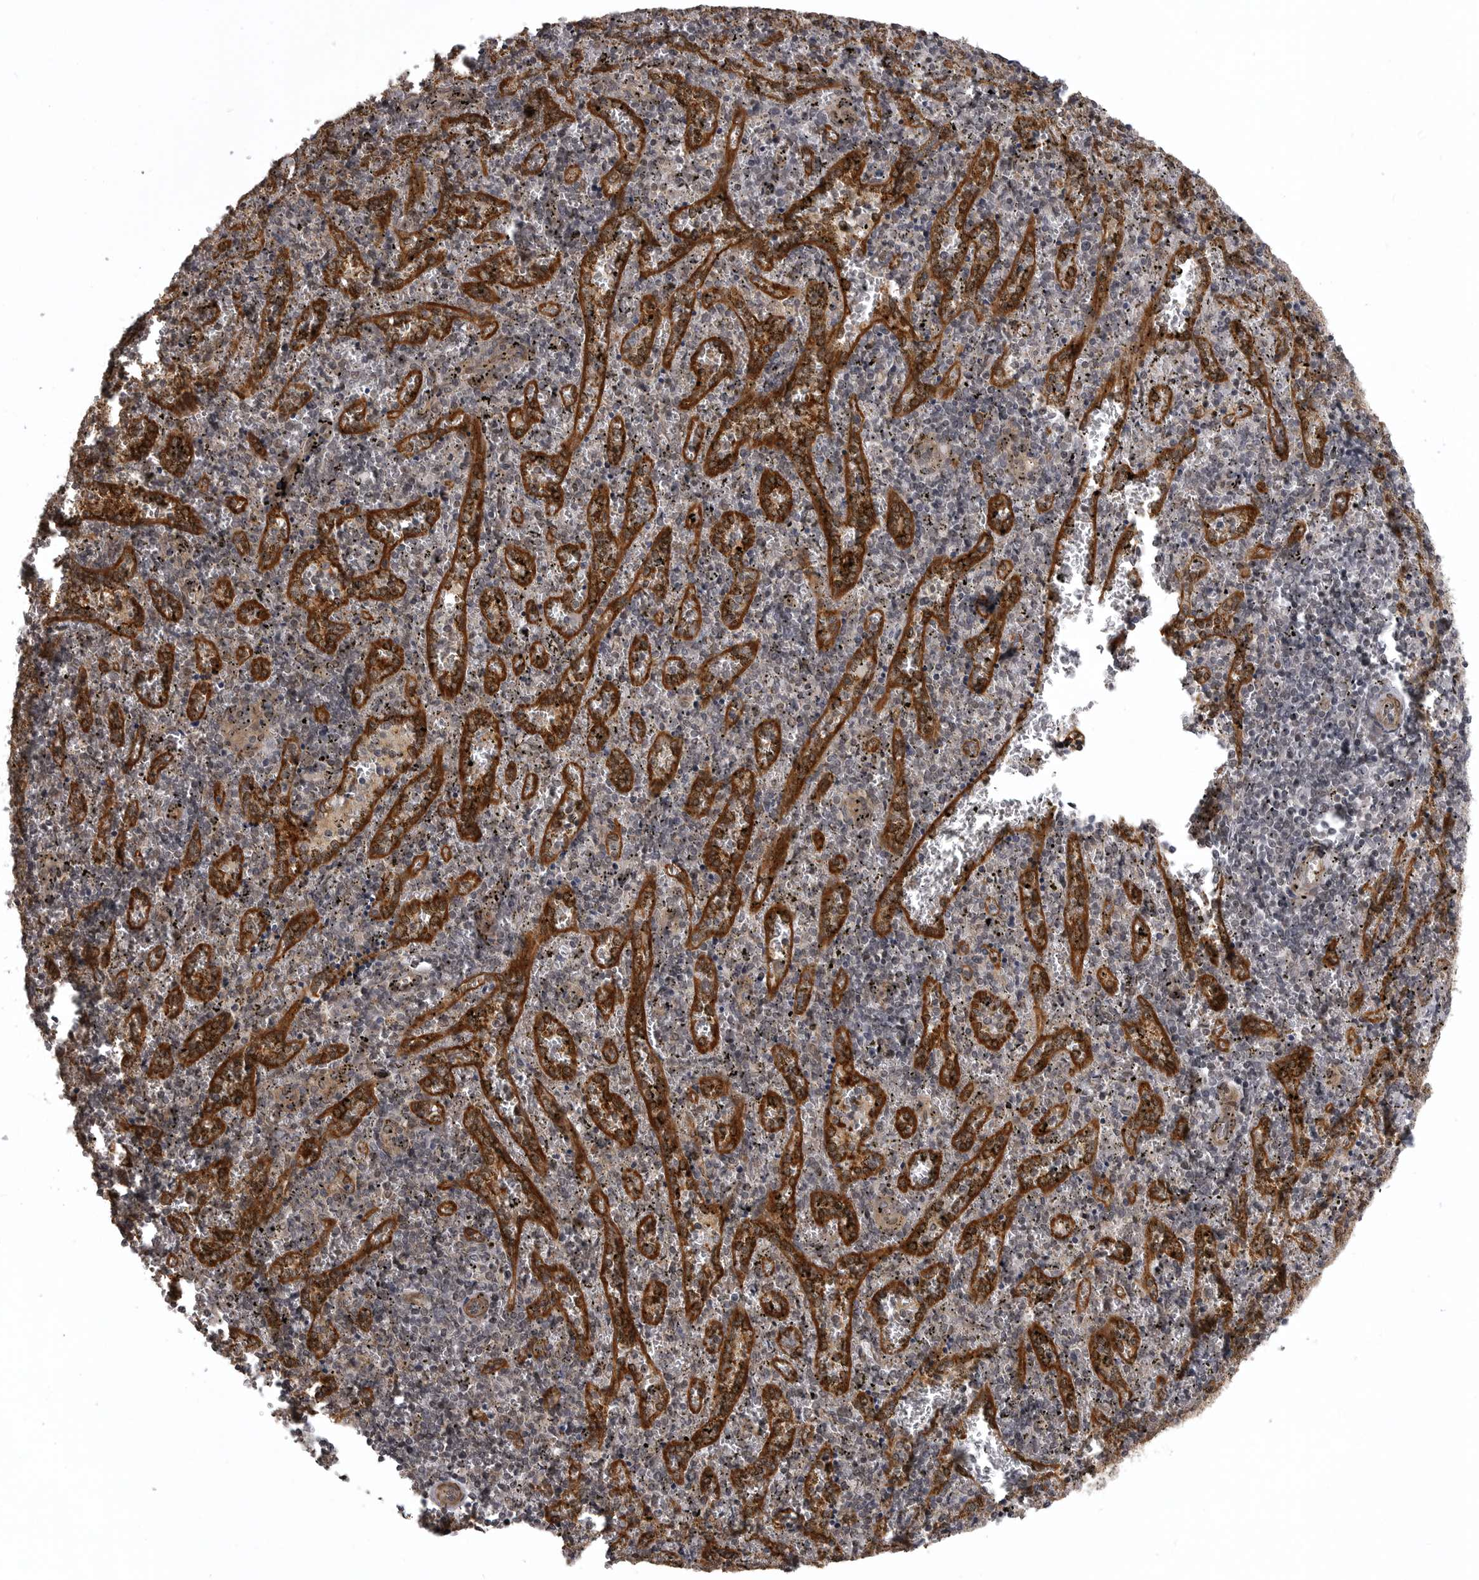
{"staining": {"intensity": "negative", "quantity": "none", "location": "none"}, "tissue": "spleen", "cell_type": "Cells in red pulp", "image_type": "normal", "snomed": [{"axis": "morphology", "description": "Normal tissue, NOS"}, {"axis": "topography", "description": "Spleen"}], "caption": "High magnification brightfield microscopy of benign spleen stained with DAB (brown) and counterstained with hematoxylin (blue): cells in red pulp show no significant positivity.", "gene": "SNX16", "patient": {"sex": "male", "age": 11}}